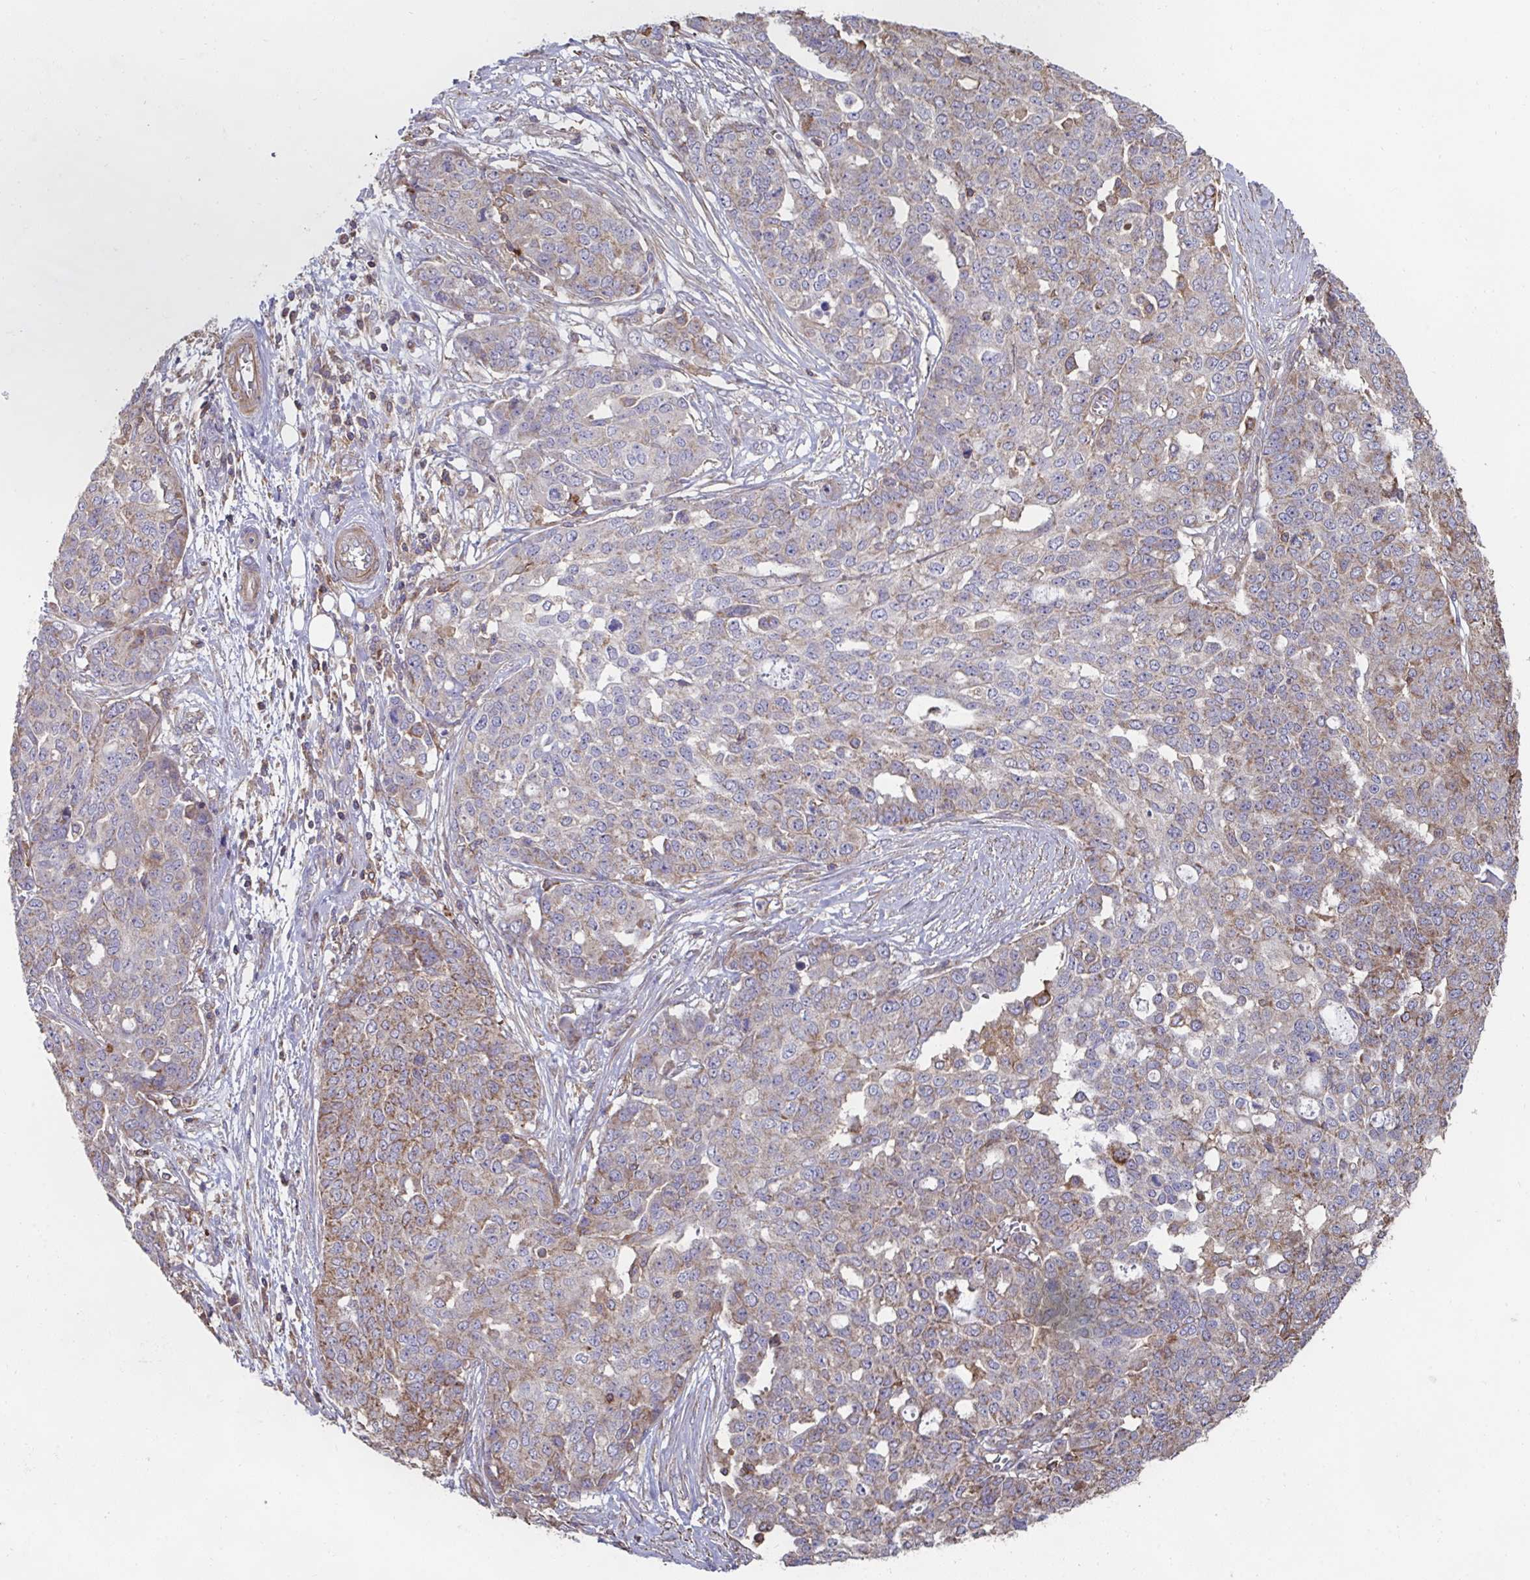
{"staining": {"intensity": "moderate", "quantity": "25%-75%", "location": "cytoplasmic/membranous"}, "tissue": "ovarian cancer", "cell_type": "Tumor cells", "image_type": "cancer", "snomed": [{"axis": "morphology", "description": "Cystadenocarcinoma, serous, NOS"}, {"axis": "topography", "description": "Soft tissue"}, {"axis": "topography", "description": "Ovary"}], "caption": "There is medium levels of moderate cytoplasmic/membranous positivity in tumor cells of ovarian cancer, as demonstrated by immunohistochemical staining (brown color).", "gene": "DZANK1", "patient": {"sex": "female", "age": 57}}